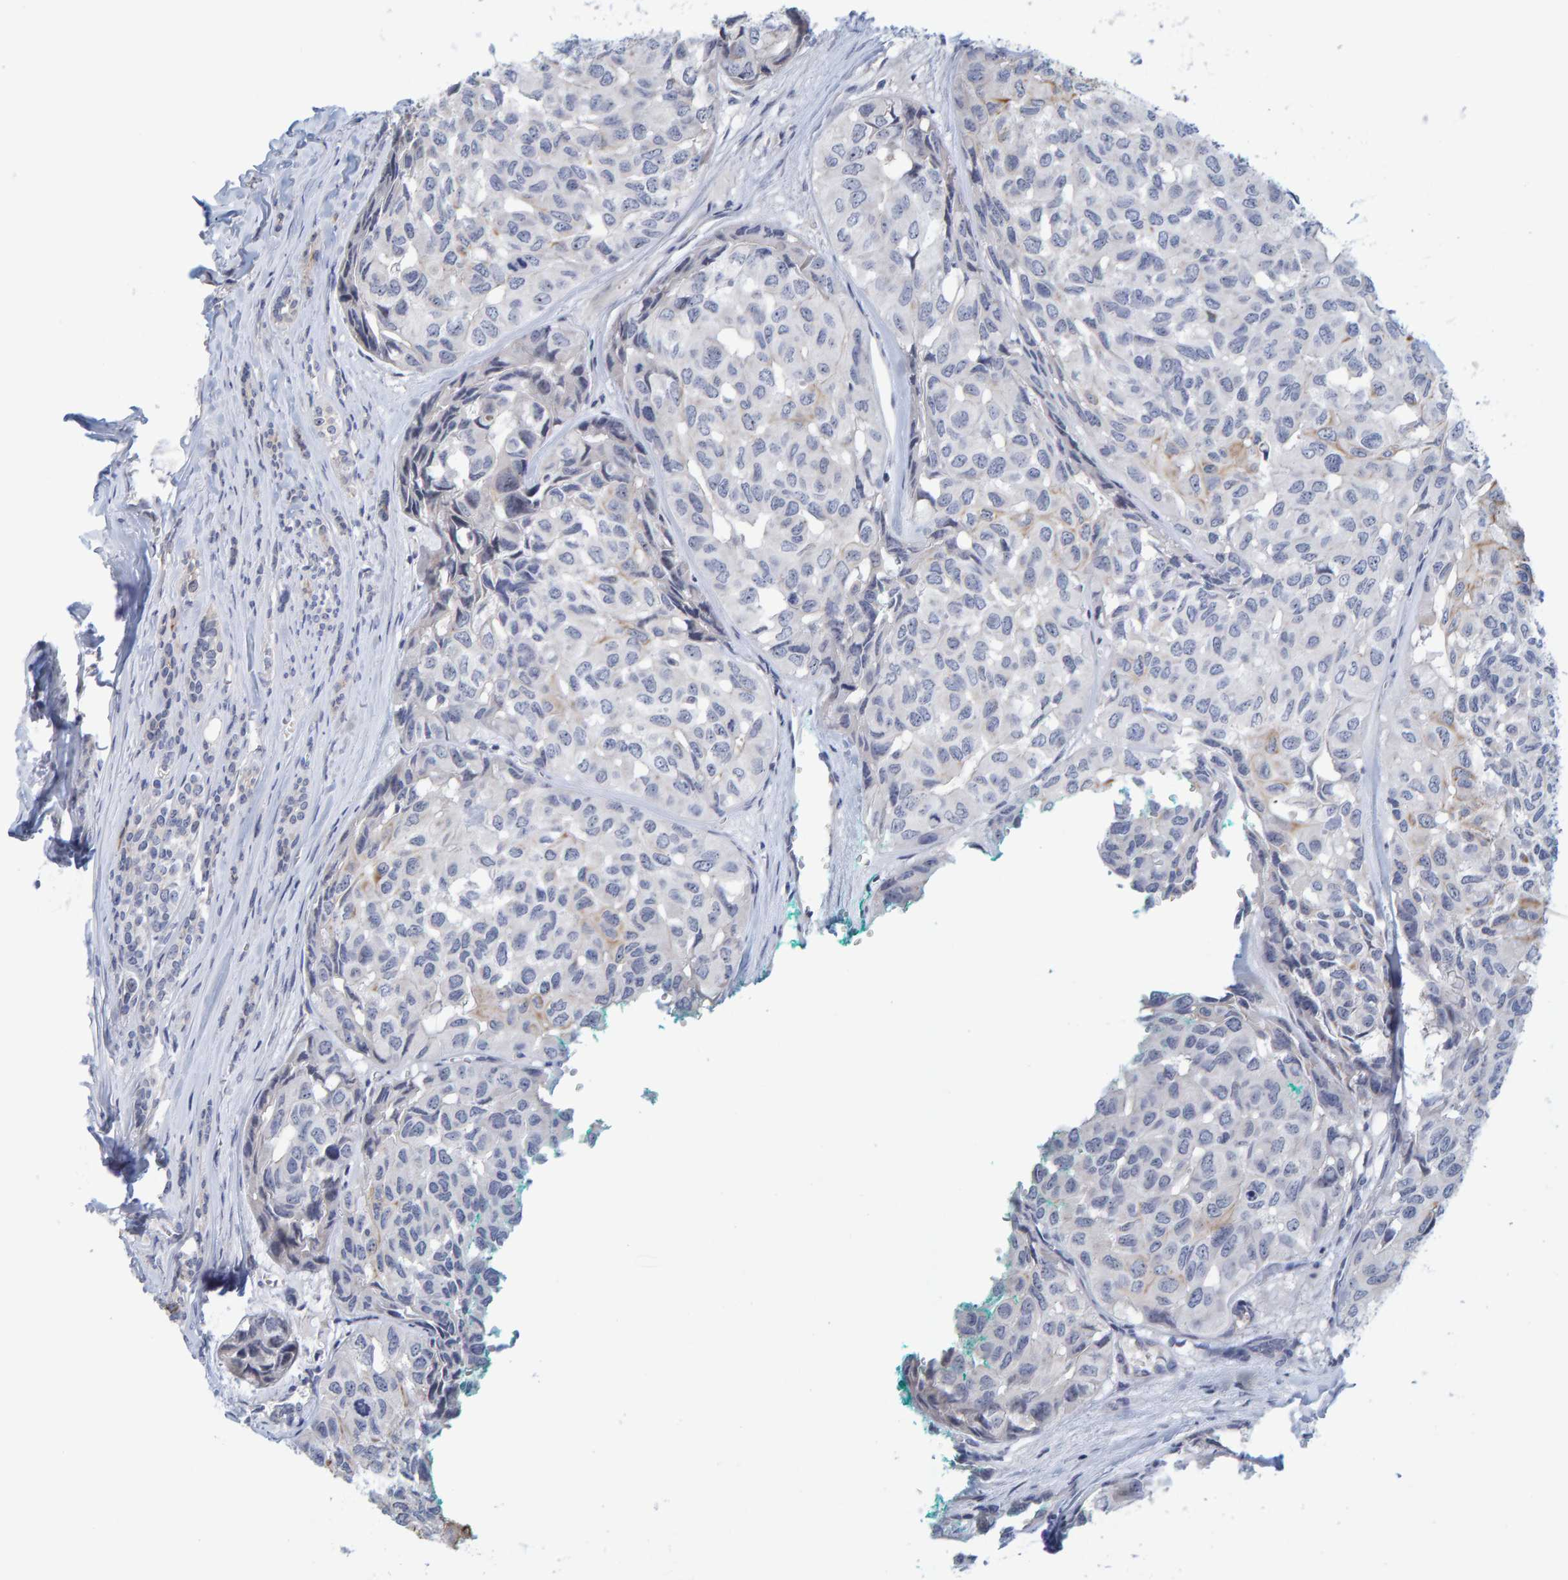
{"staining": {"intensity": "negative", "quantity": "none", "location": "none"}, "tissue": "head and neck cancer", "cell_type": "Tumor cells", "image_type": "cancer", "snomed": [{"axis": "morphology", "description": "Adenocarcinoma, NOS"}, {"axis": "topography", "description": "Salivary gland, NOS"}, {"axis": "topography", "description": "Head-Neck"}], "caption": "This micrograph is of head and neck cancer (adenocarcinoma) stained with immunohistochemistry to label a protein in brown with the nuclei are counter-stained blue. There is no staining in tumor cells.", "gene": "ZNF77", "patient": {"sex": "female", "age": 76}}